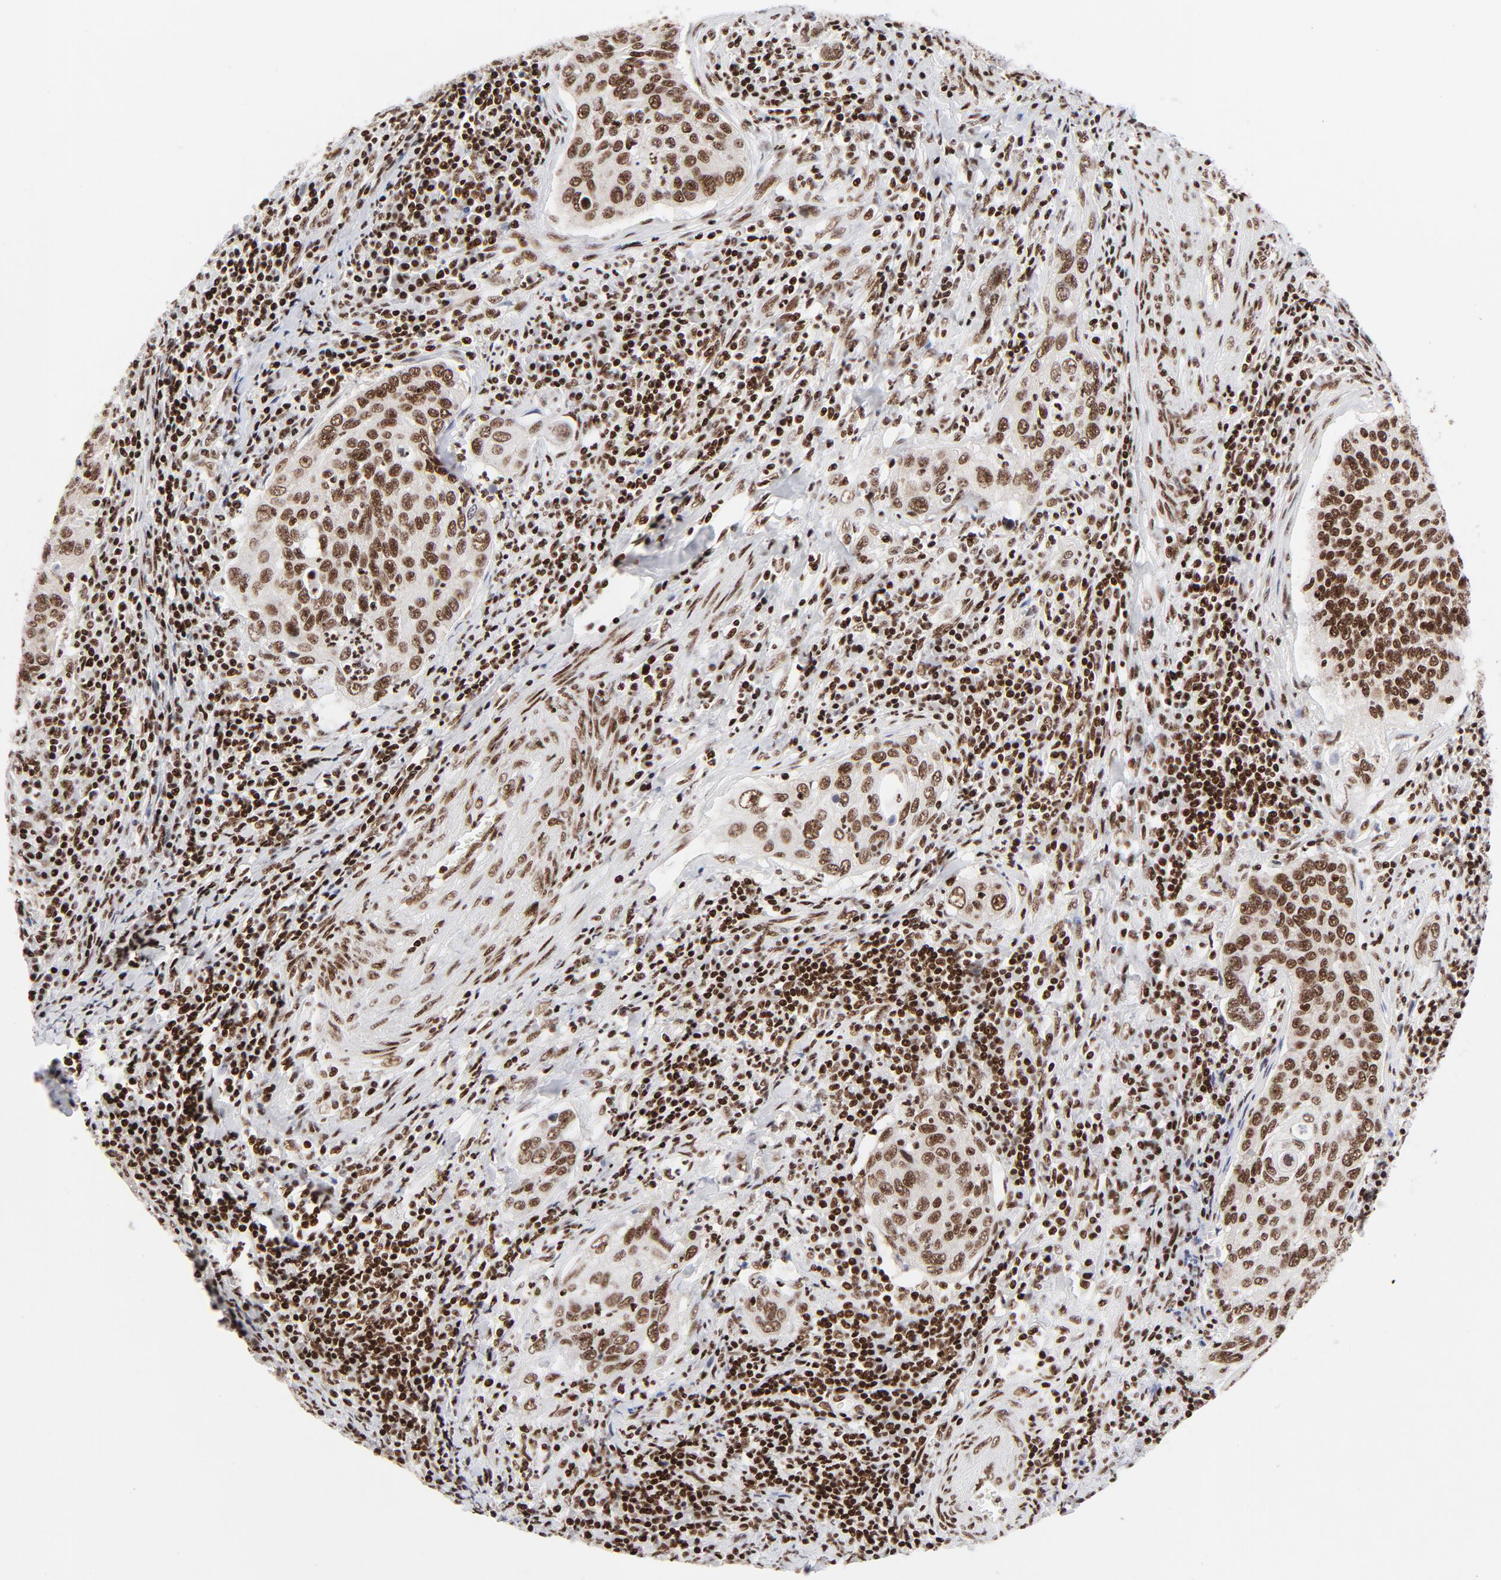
{"staining": {"intensity": "strong", "quantity": ">75%", "location": "nuclear"}, "tissue": "cervical cancer", "cell_type": "Tumor cells", "image_type": "cancer", "snomed": [{"axis": "morphology", "description": "Squamous cell carcinoma, NOS"}, {"axis": "topography", "description": "Cervix"}], "caption": "Protein analysis of cervical cancer tissue demonstrates strong nuclear expression in about >75% of tumor cells.", "gene": "NFYB", "patient": {"sex": "female", "age": 53}}